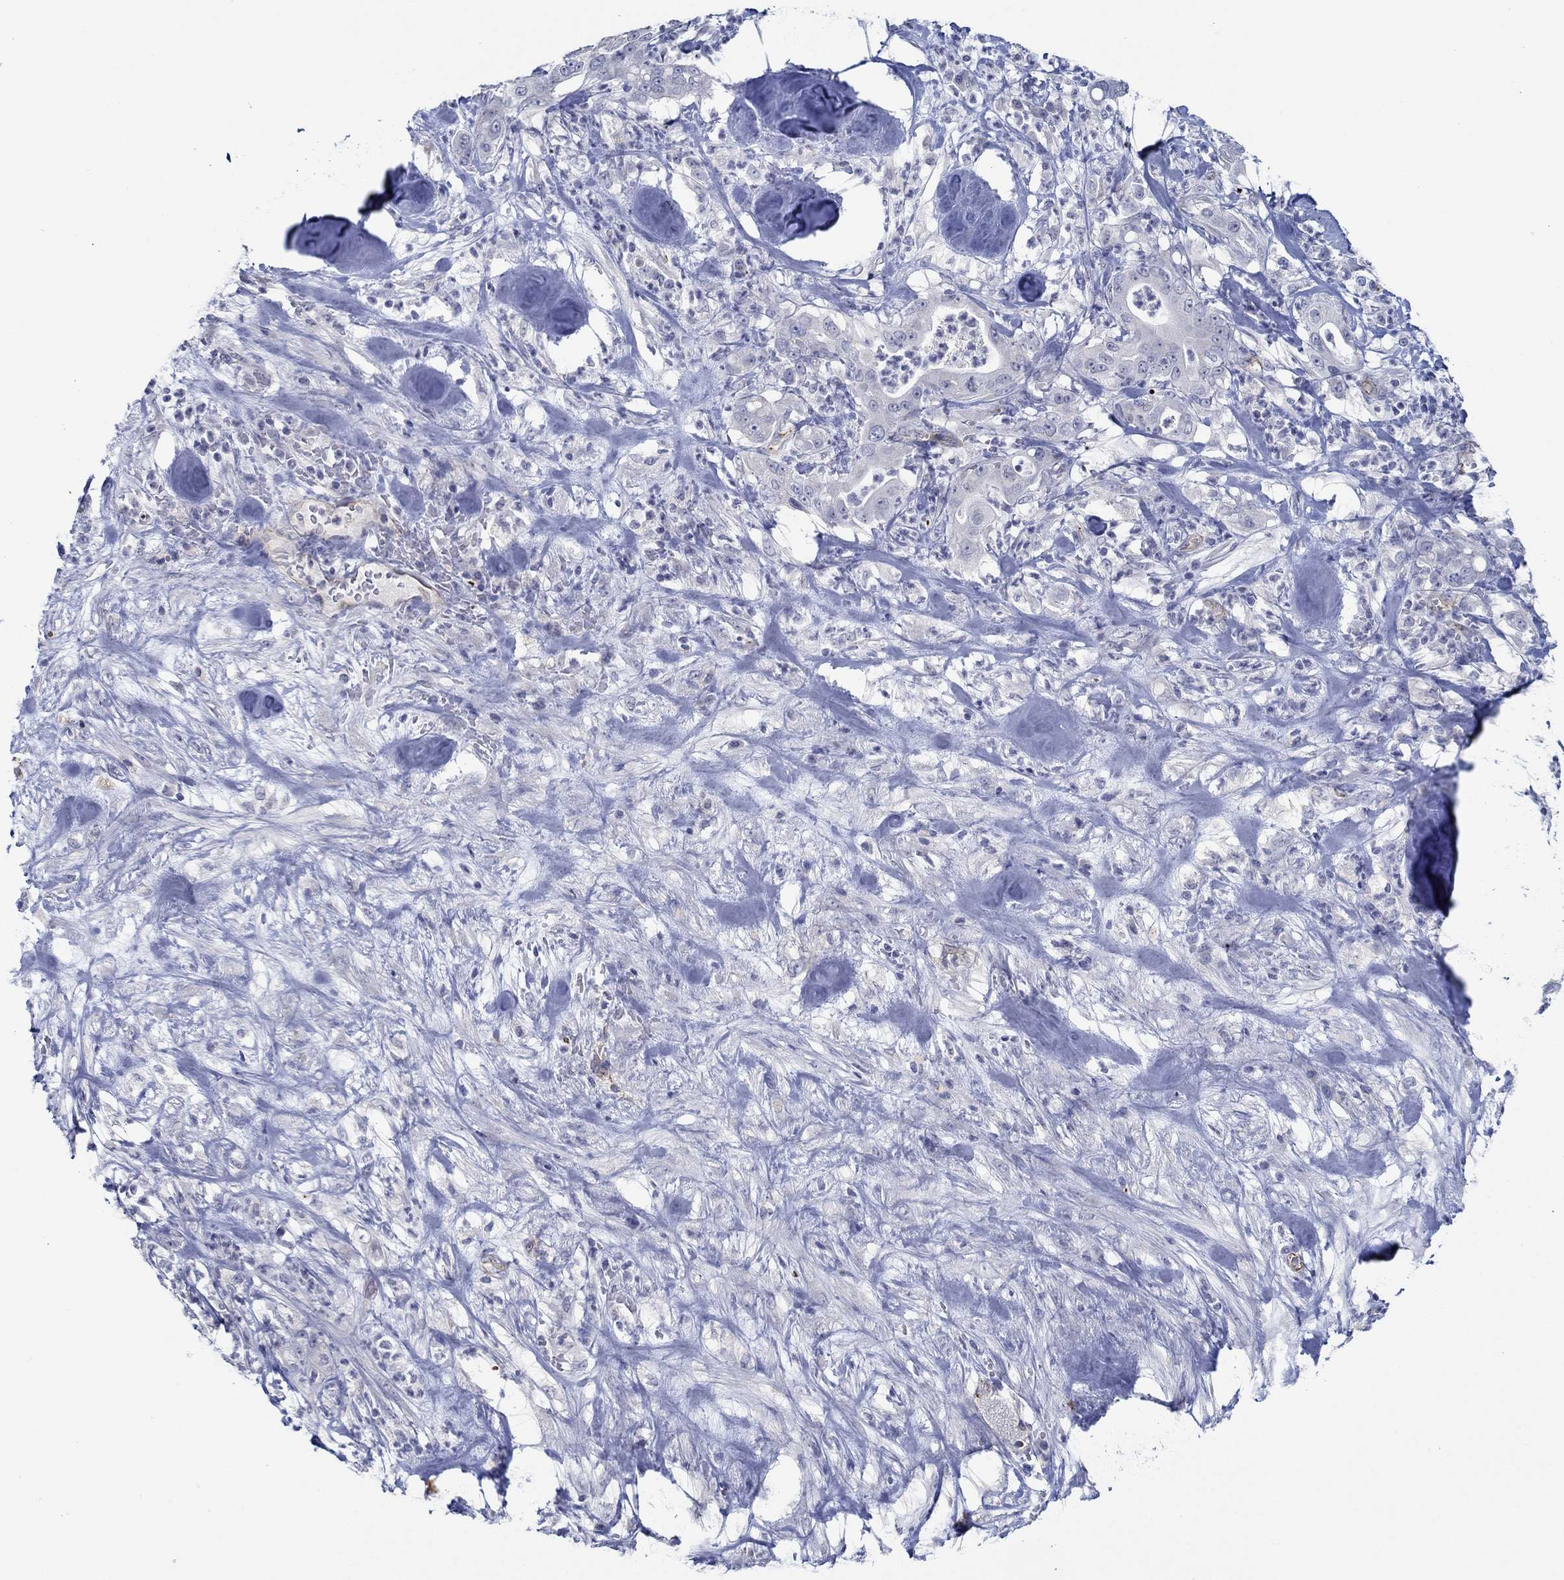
{"staining": {"intensity": "negative", "quantity": "none", "location": "none"}, "tissue": "pancreatic cancer", "cell_type": "Tumor cells", "image_type": "cancer", "snomed": [{"axis": "morphology", "description": "Adenocarcinoma, NOS"}, {"axis": "topography", "description": "Pancreas"}], "caption": "This is an immunohistochemistry (IHC) image of human pancreatic adenocarcinoma. There is no staining in tumor cells.", "gene": "GJA5", "patient": {"sex": "male", "age": 71}}